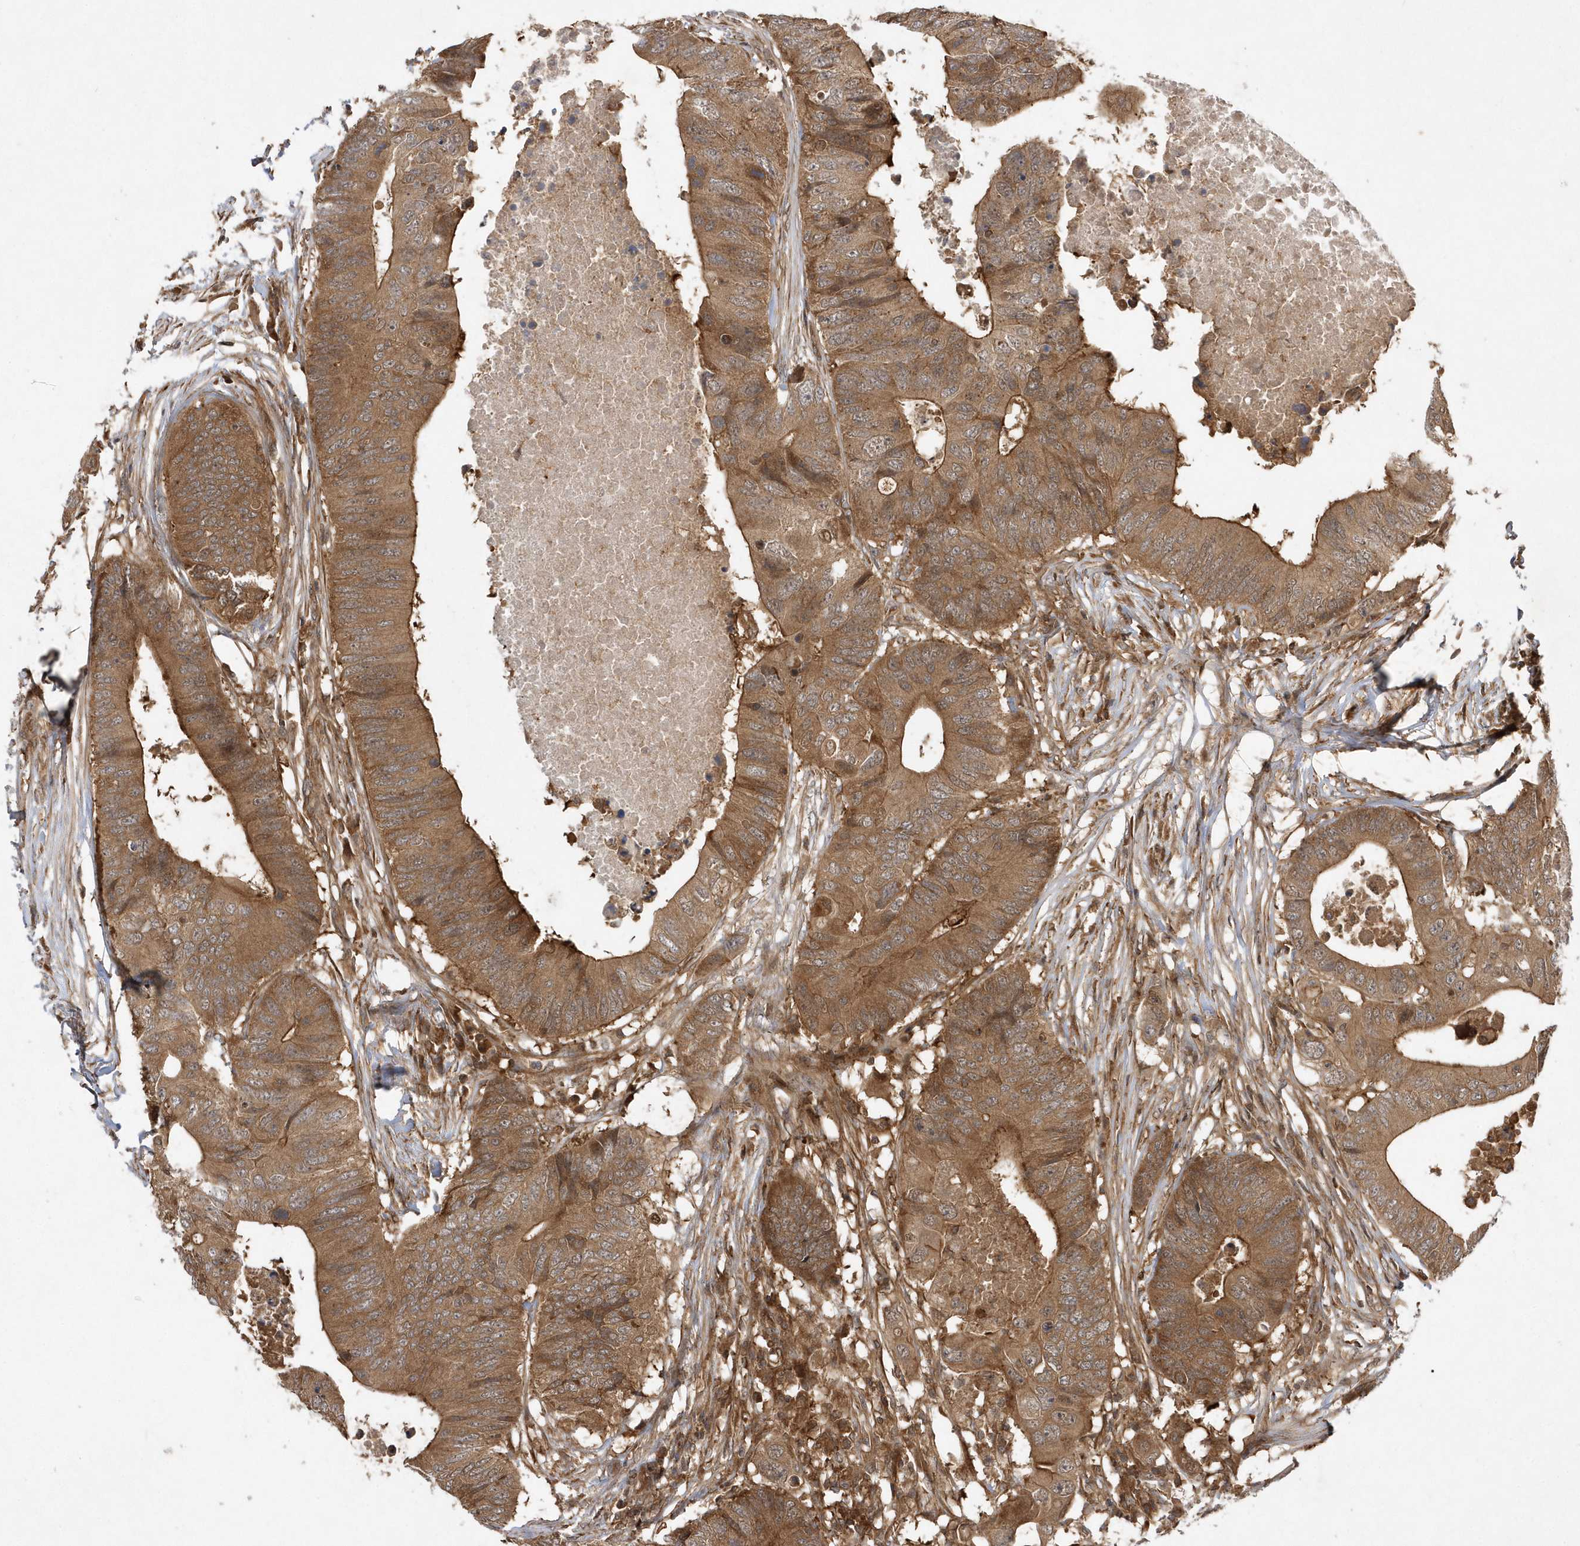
{"staining": {"intensity": "moderate", "quantity": ">75%", "location": "cytoplasmic/membranous"}, "tissue": "colorectal cancer", "cell_type": "Tumor cells", "image_type": "cancer", "snomed": [{"axis": "morphology", "description": "Adenocarcinoma, NOS"}, {"axis": "topography", "description": "Colon"}], "caption": "This image reveals IHC staining of adenocarcinoma (colorectal), with medium moderate cytoplasmic/membranous expression in about >75% of tumor cells.", "gene": "GFM2", "patient": {"sex": "male", "age": 71}}